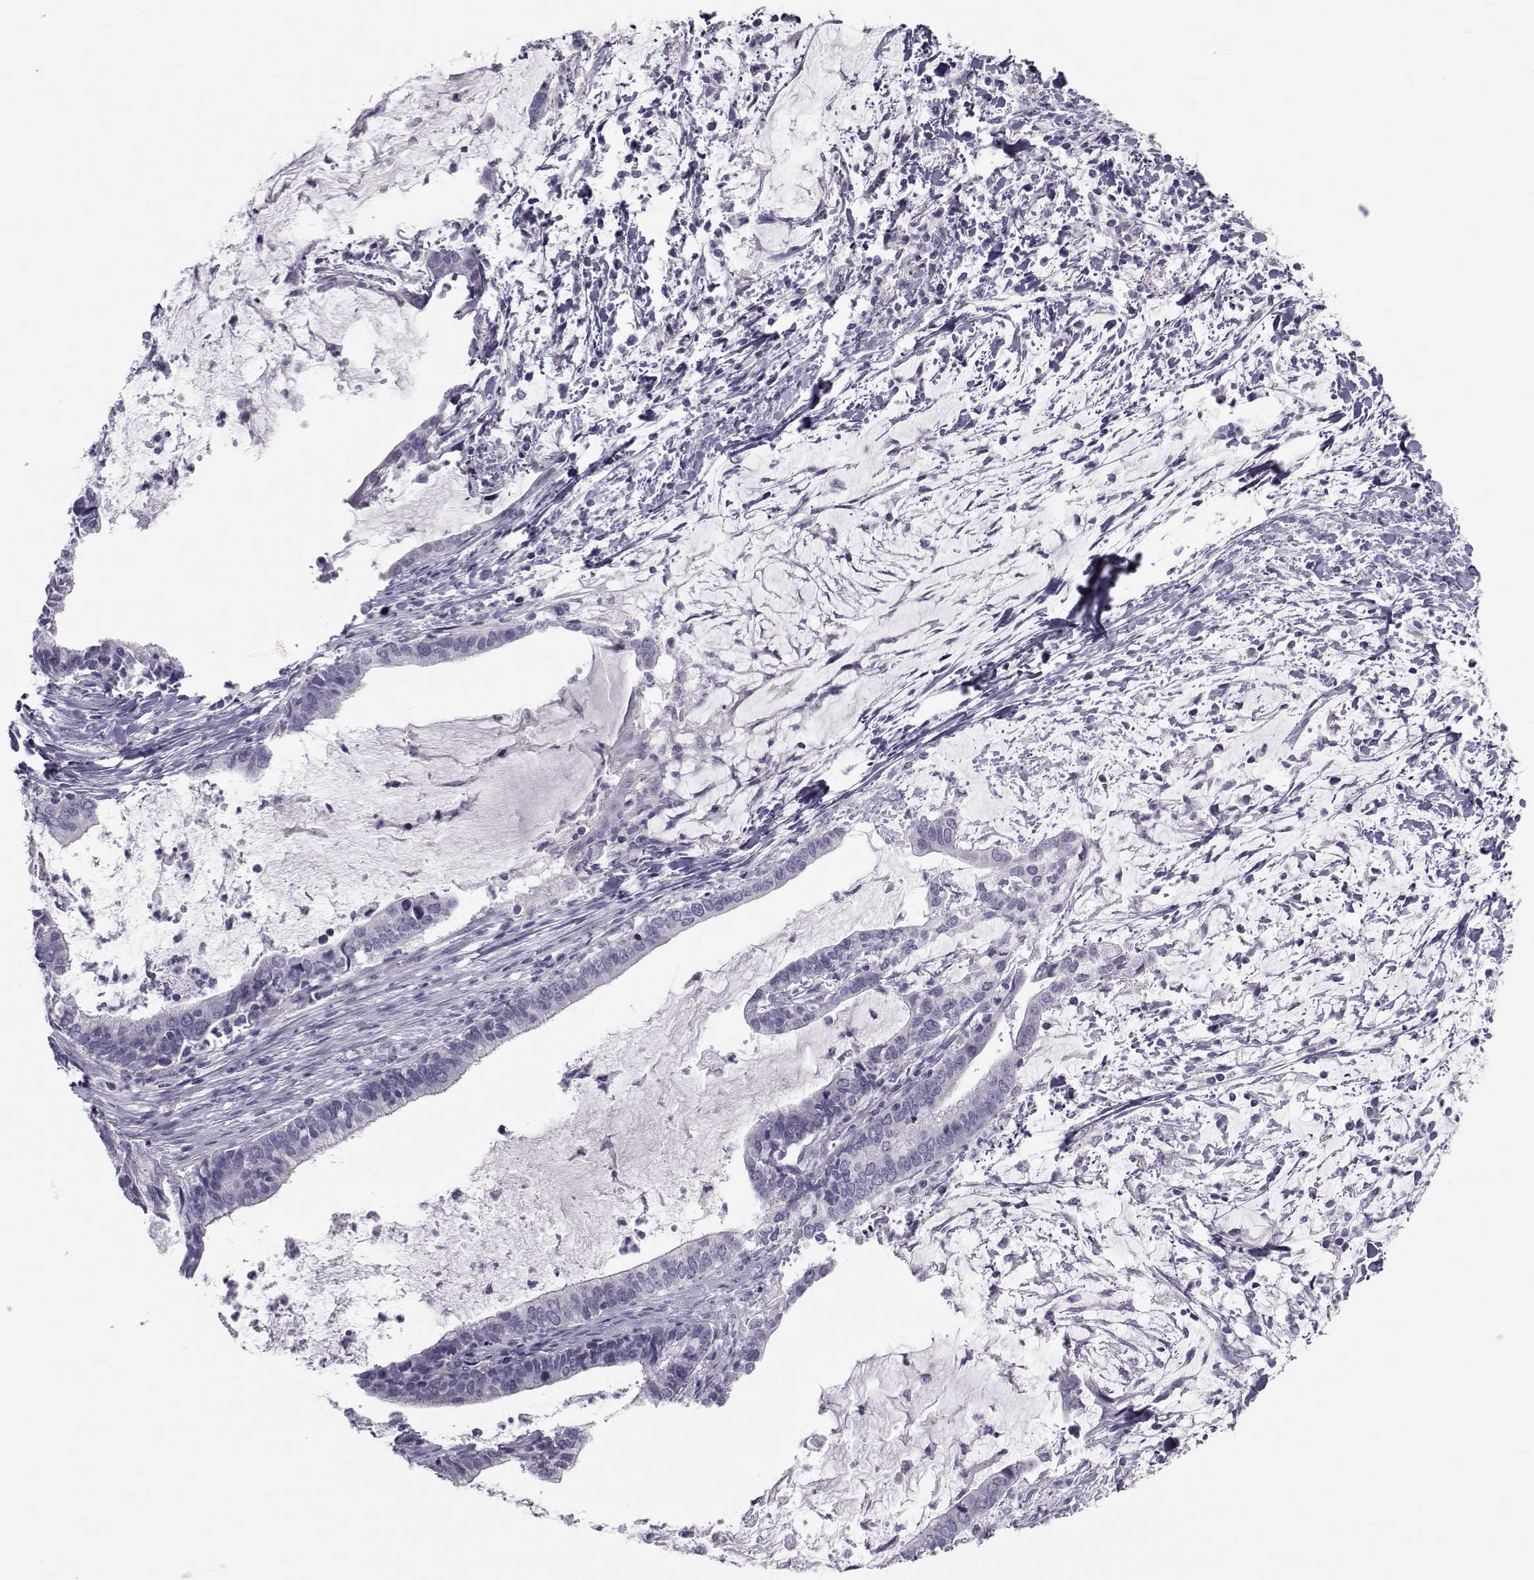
{"staining": {"intensity": "negative", "quantity": "none", "location": "none"}, "tissue": "cervical cancer", "cell_type": "Tumor cells", "image_type": "cancer", "snomed": [{"axis": "morphology", "description": "Adenocarcinoma, NOS"}, {"axis": "topography", "description": "Cervix"}], "caption": "An immunohistochemistry (IHC) histopathology image of cervical cancer (adenocarcinoma) is shown. There is no staining in tumor cells of cervical cancer (adenocarcinoma).", "gene": "GARIN3", "patient": {"sex": "female", "age": 42}}